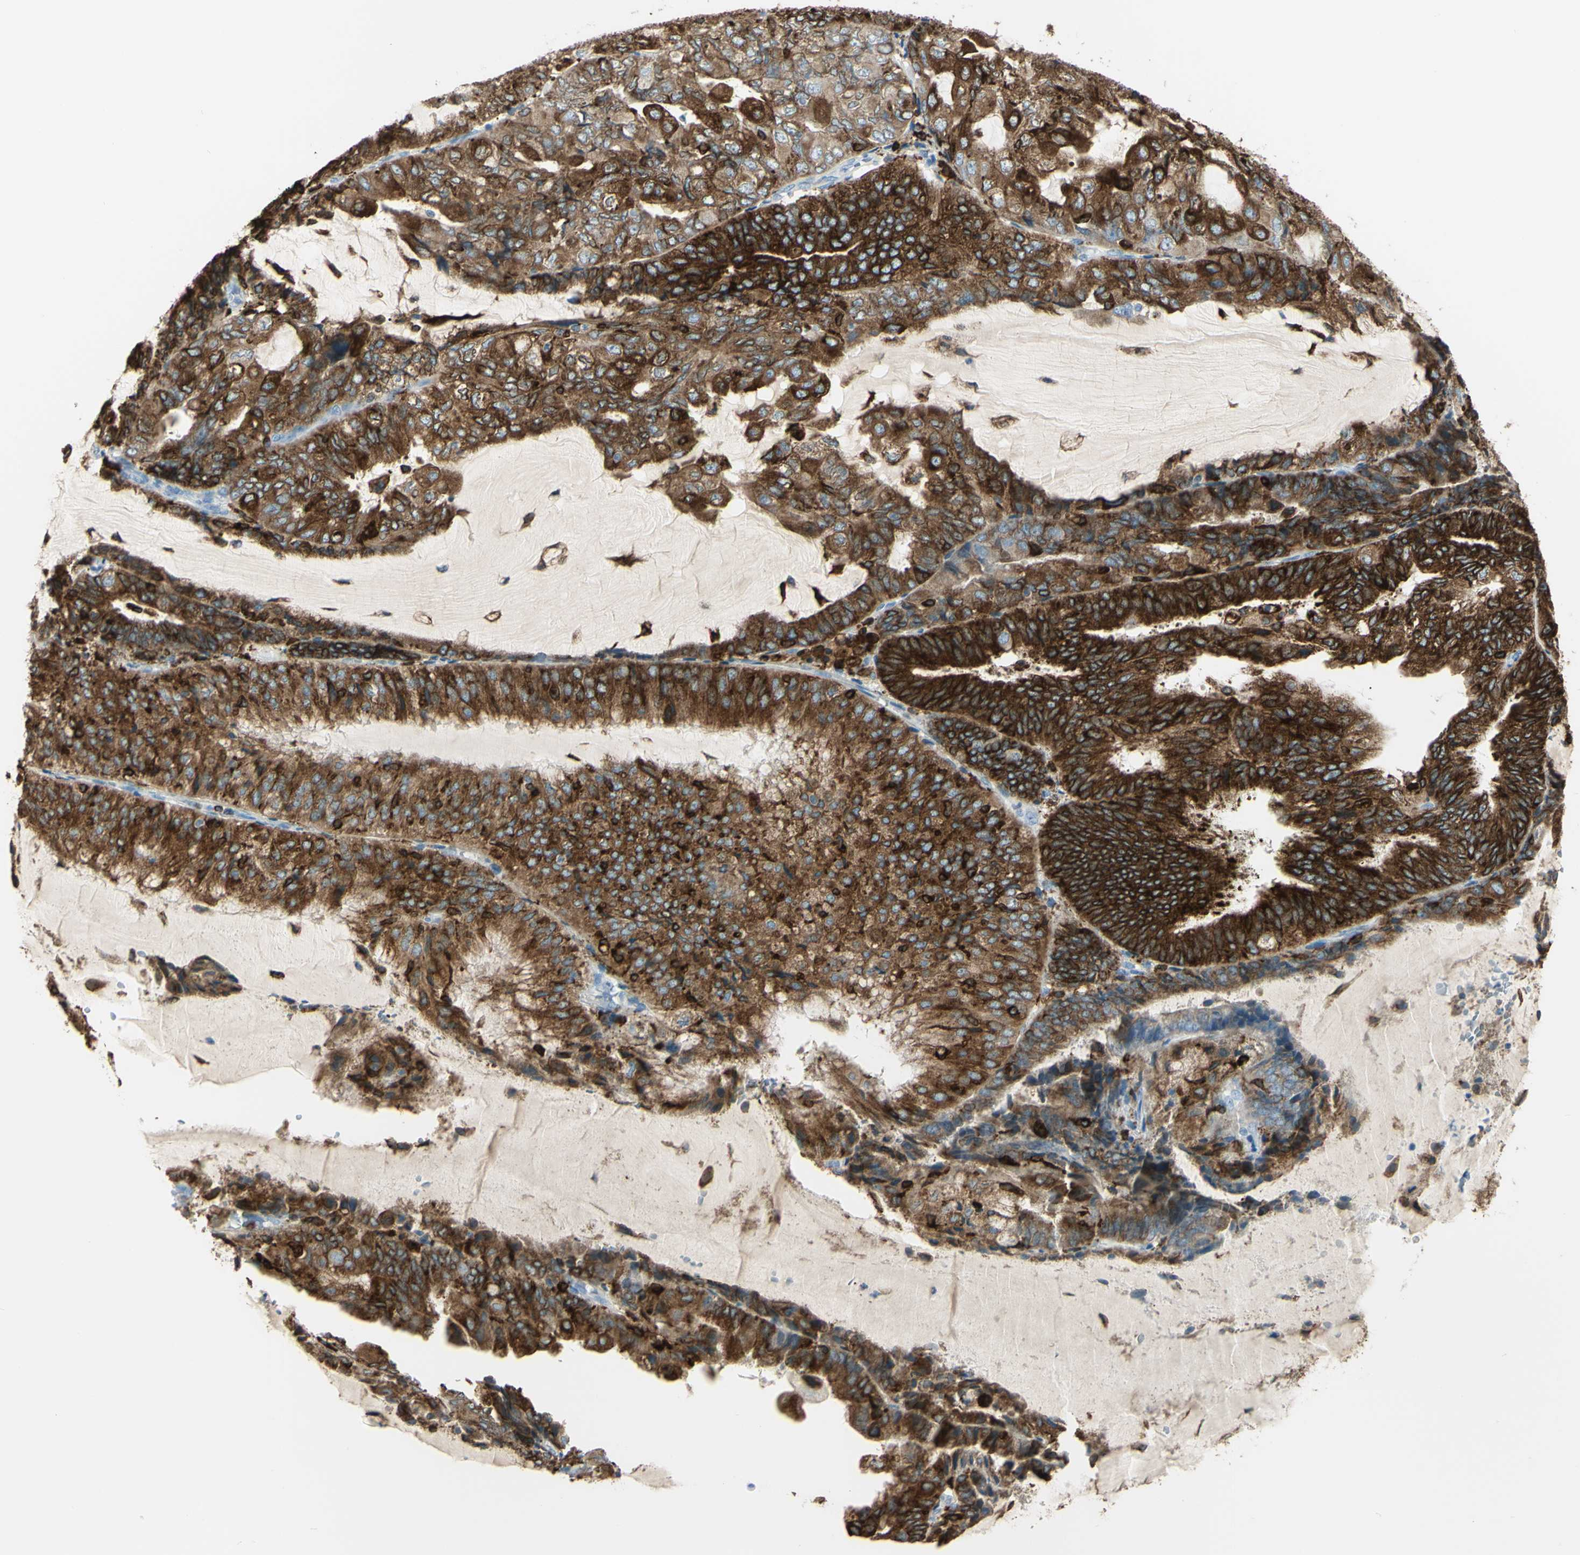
{"staining": {"intensity": "strong", "quantity": ">75%", "location": "cytoplasmic/membranous"}, "tissue": "endometrial cancer", "cell_type": "Tumor cells", "image_type": "cancer", "snomed": [{"axis": "morphology", "description": "Adenocarcinoma, NOS"}, {"axis": "topography", "description": "Endometrium"}], "caption": "There is high levels of strong cytoplasmic/membranous staining in tumor cells of adenocarcinoma (endometrial), as demonstrated by immunohistochemical staining (brown color).", "gene": "CD74", "patient": {"sex": "female", "age": 81}}